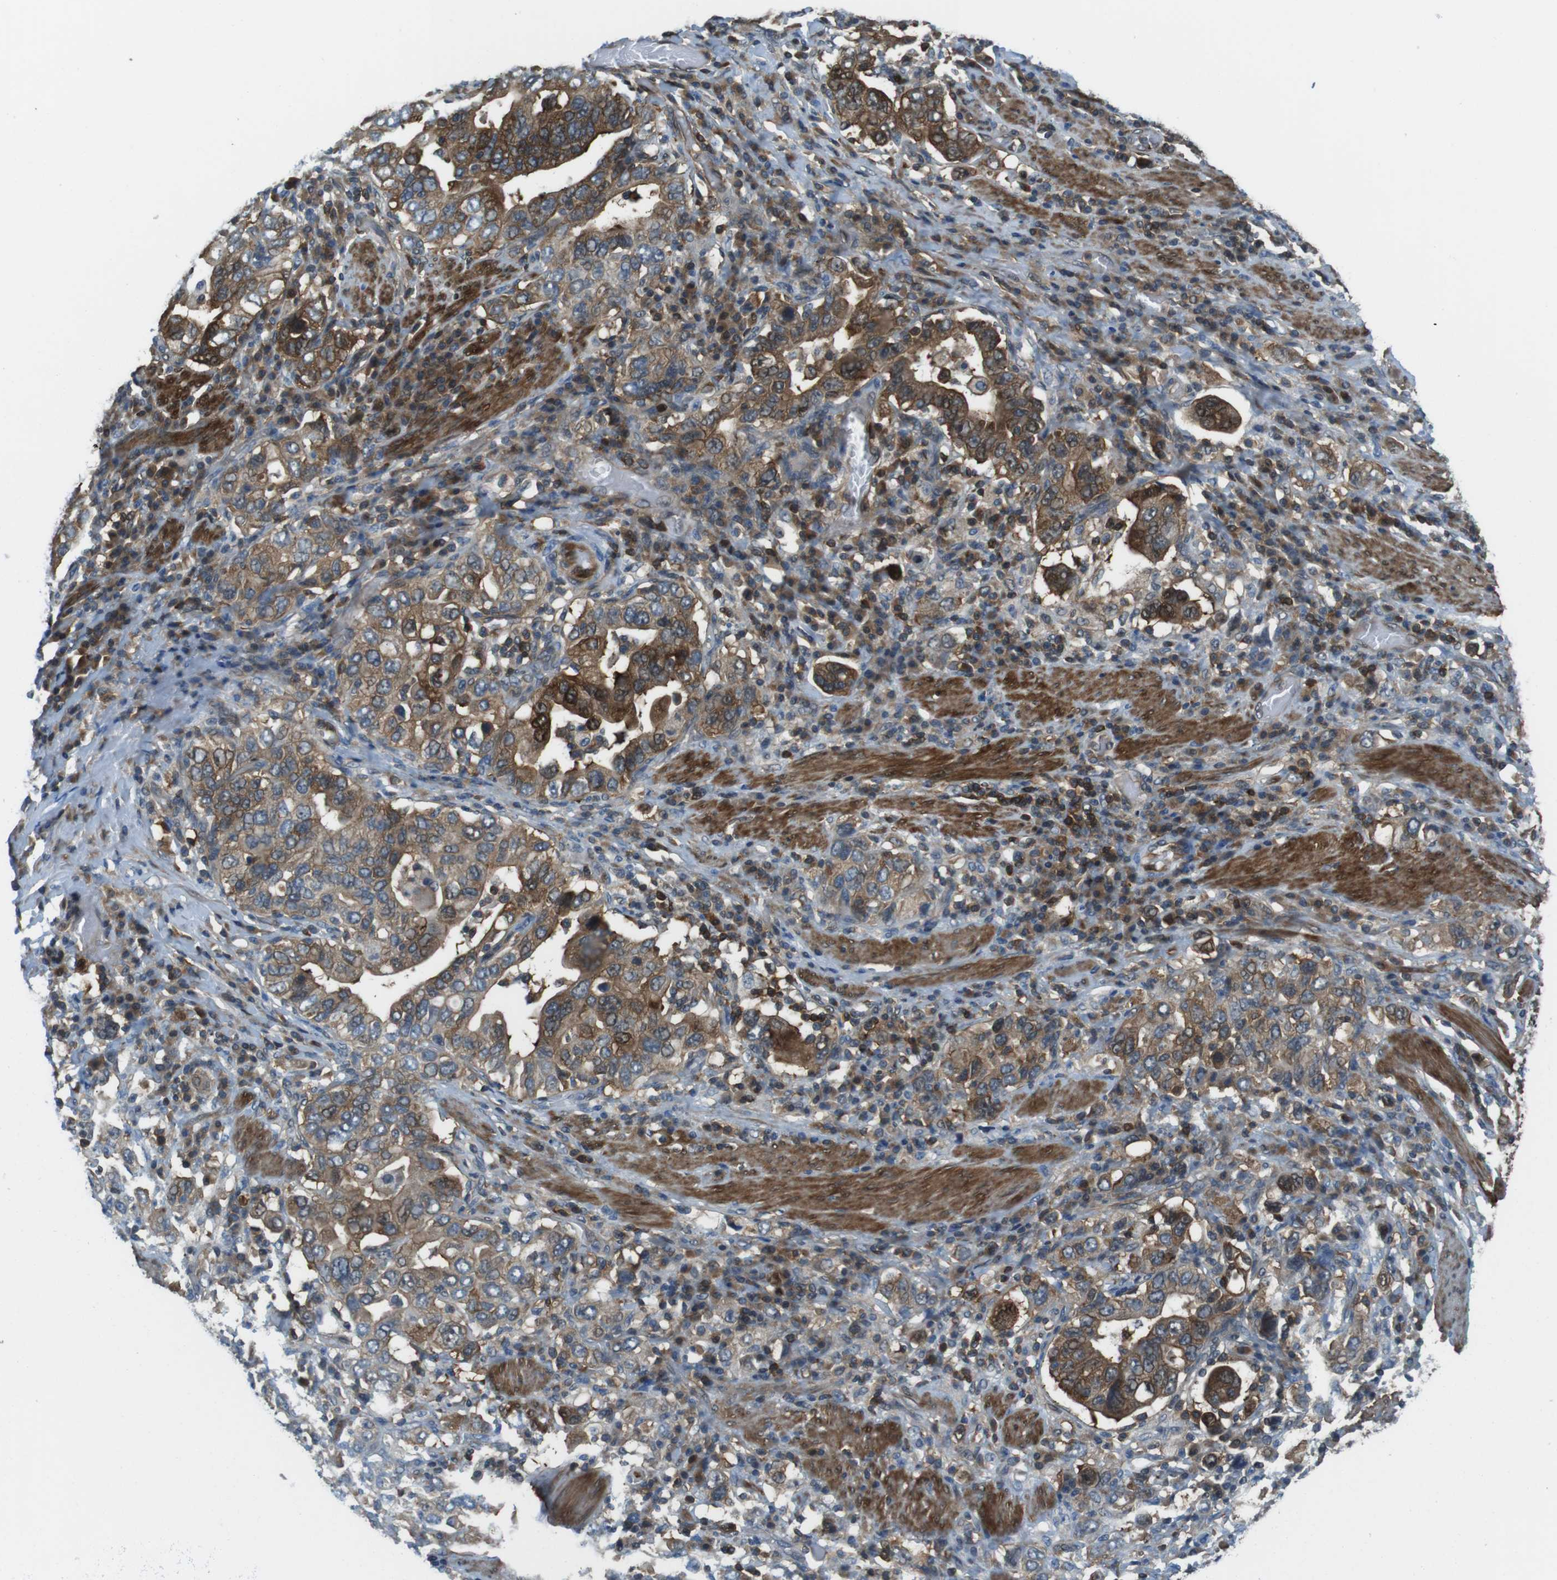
{"staining": {"intensity": "strong", "quantity": ">75%", "location": "cytoplasmic/membranous,nuclear"}, "tissue": "stomach cancer", "cell_type": "Tumor cells", "image_type": "cancer", "snomed": [{"axis": "morphology", "description": "Adenocarcinoma, NOS"}, {"axis": "topography", "description": "Stomach, upper"}], "caption": "Immunohistochemical staining of human stomach cancer shows strong cytoplasmic/membranous and nuclear protein positivity in approximately >75% of tumor cells. (DAB IHC with brightfield microscopy, high magnification).", "gene": "TES", "patient": {"sex": "male", "age": 62}}